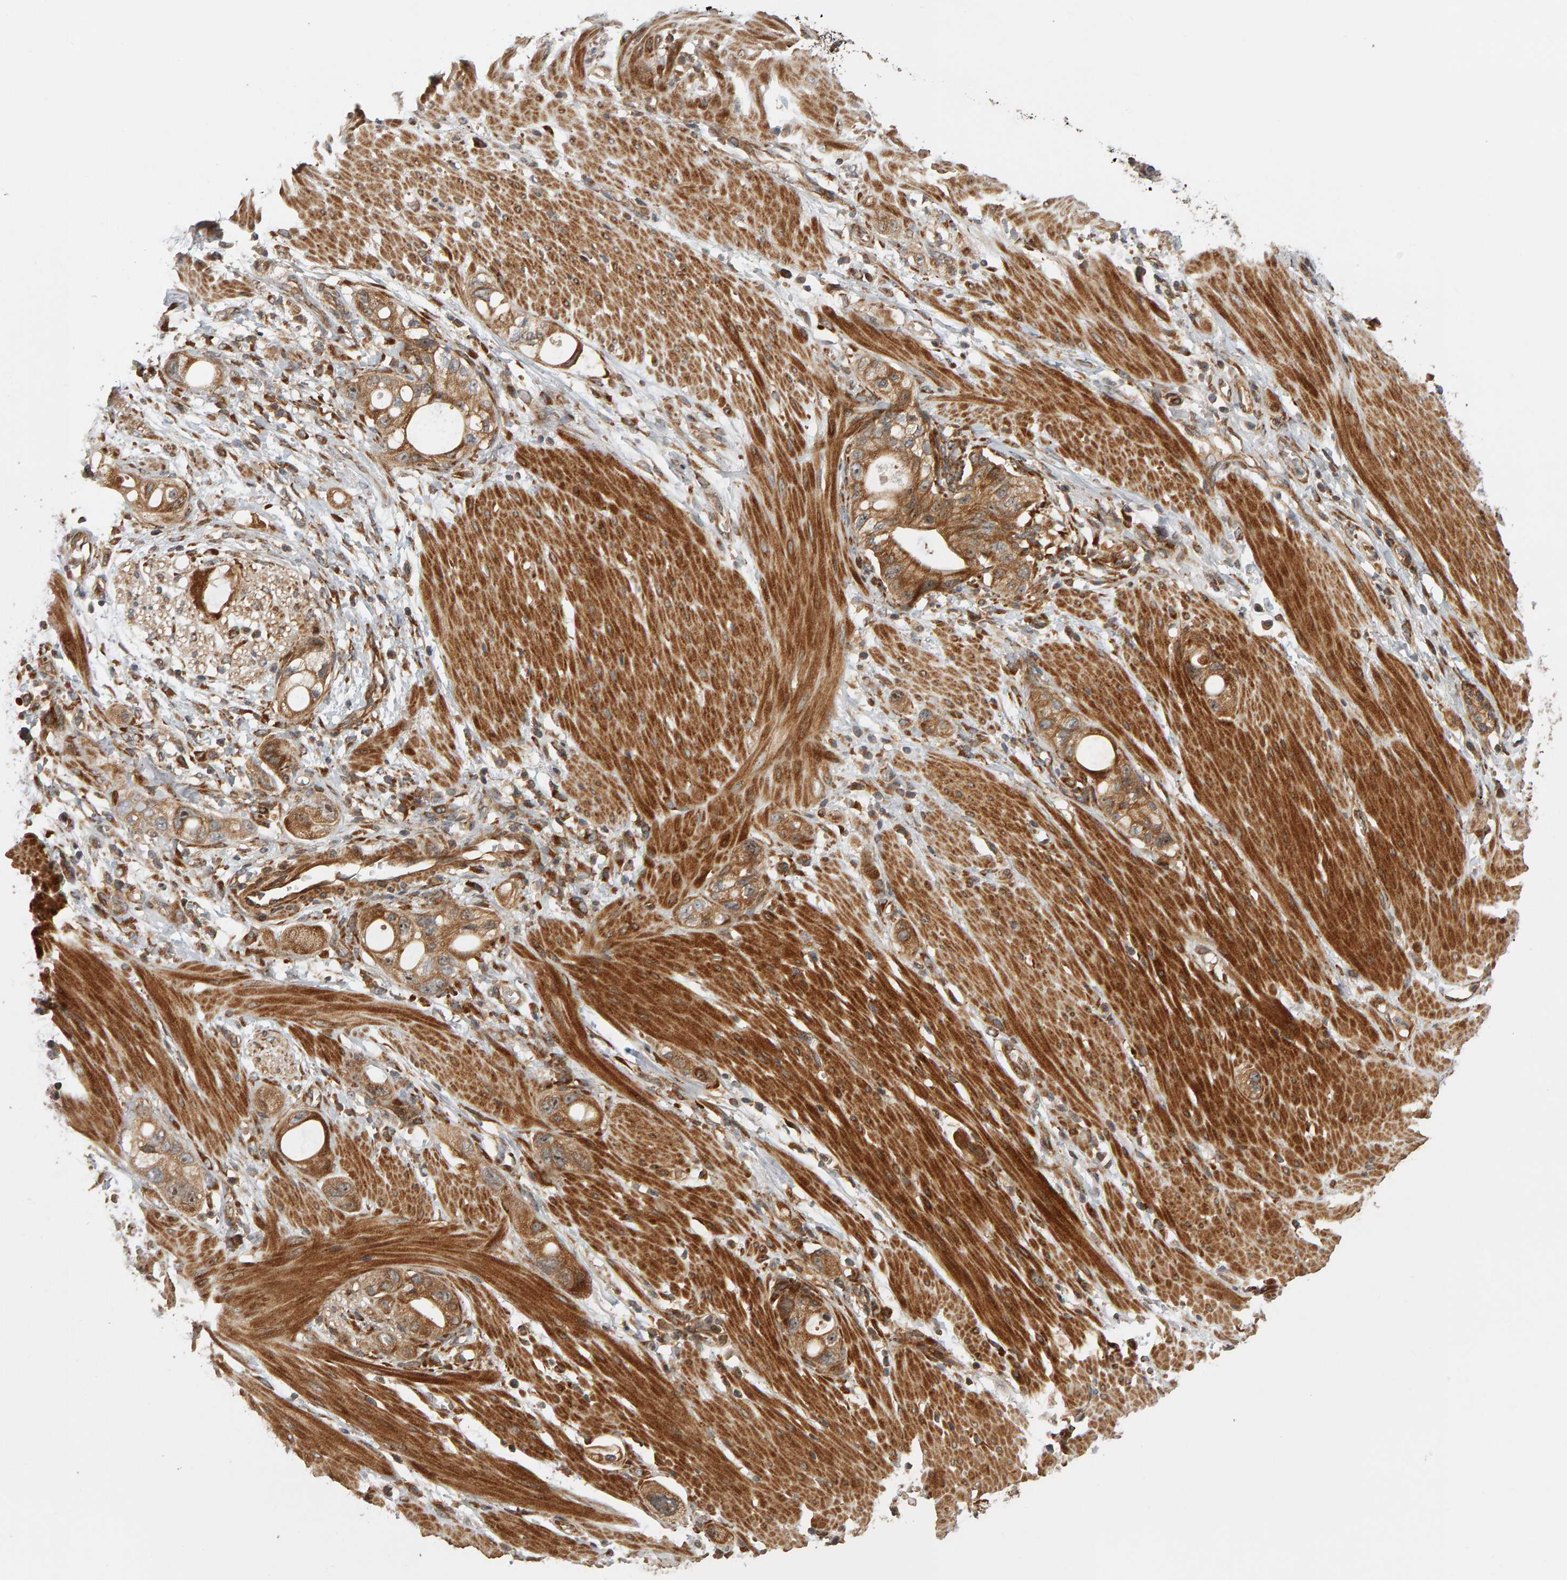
{"staining": {"intensity": "moderate", "quantity": ">75%", "location": "cytoplasmic/membranous"}, "tissue": "stomach cancer", "cell_type": "Tumor cells", "image_type": "cancer", "snomed": [{"axis": "morphology", "description": "Adenocarcinoma, NOS"}, {"axis": "topography", "description": "Stomach"}, {"axis": "topography", "description": "Stomach, lower"}], "caption": "High-magnification brightfield microscopy of adenocarcinoma (stomach) stained with DAB (3,3'-diaminobenzidine) (brown) and counterstained with hematoxylin (blue). tumor cells exhibit moderate cytoplasmic/membranous staining is seen in approximately>75% of cells.", "gene": "ZFAND1", "patient": {"sex": "female", "age": 48}}